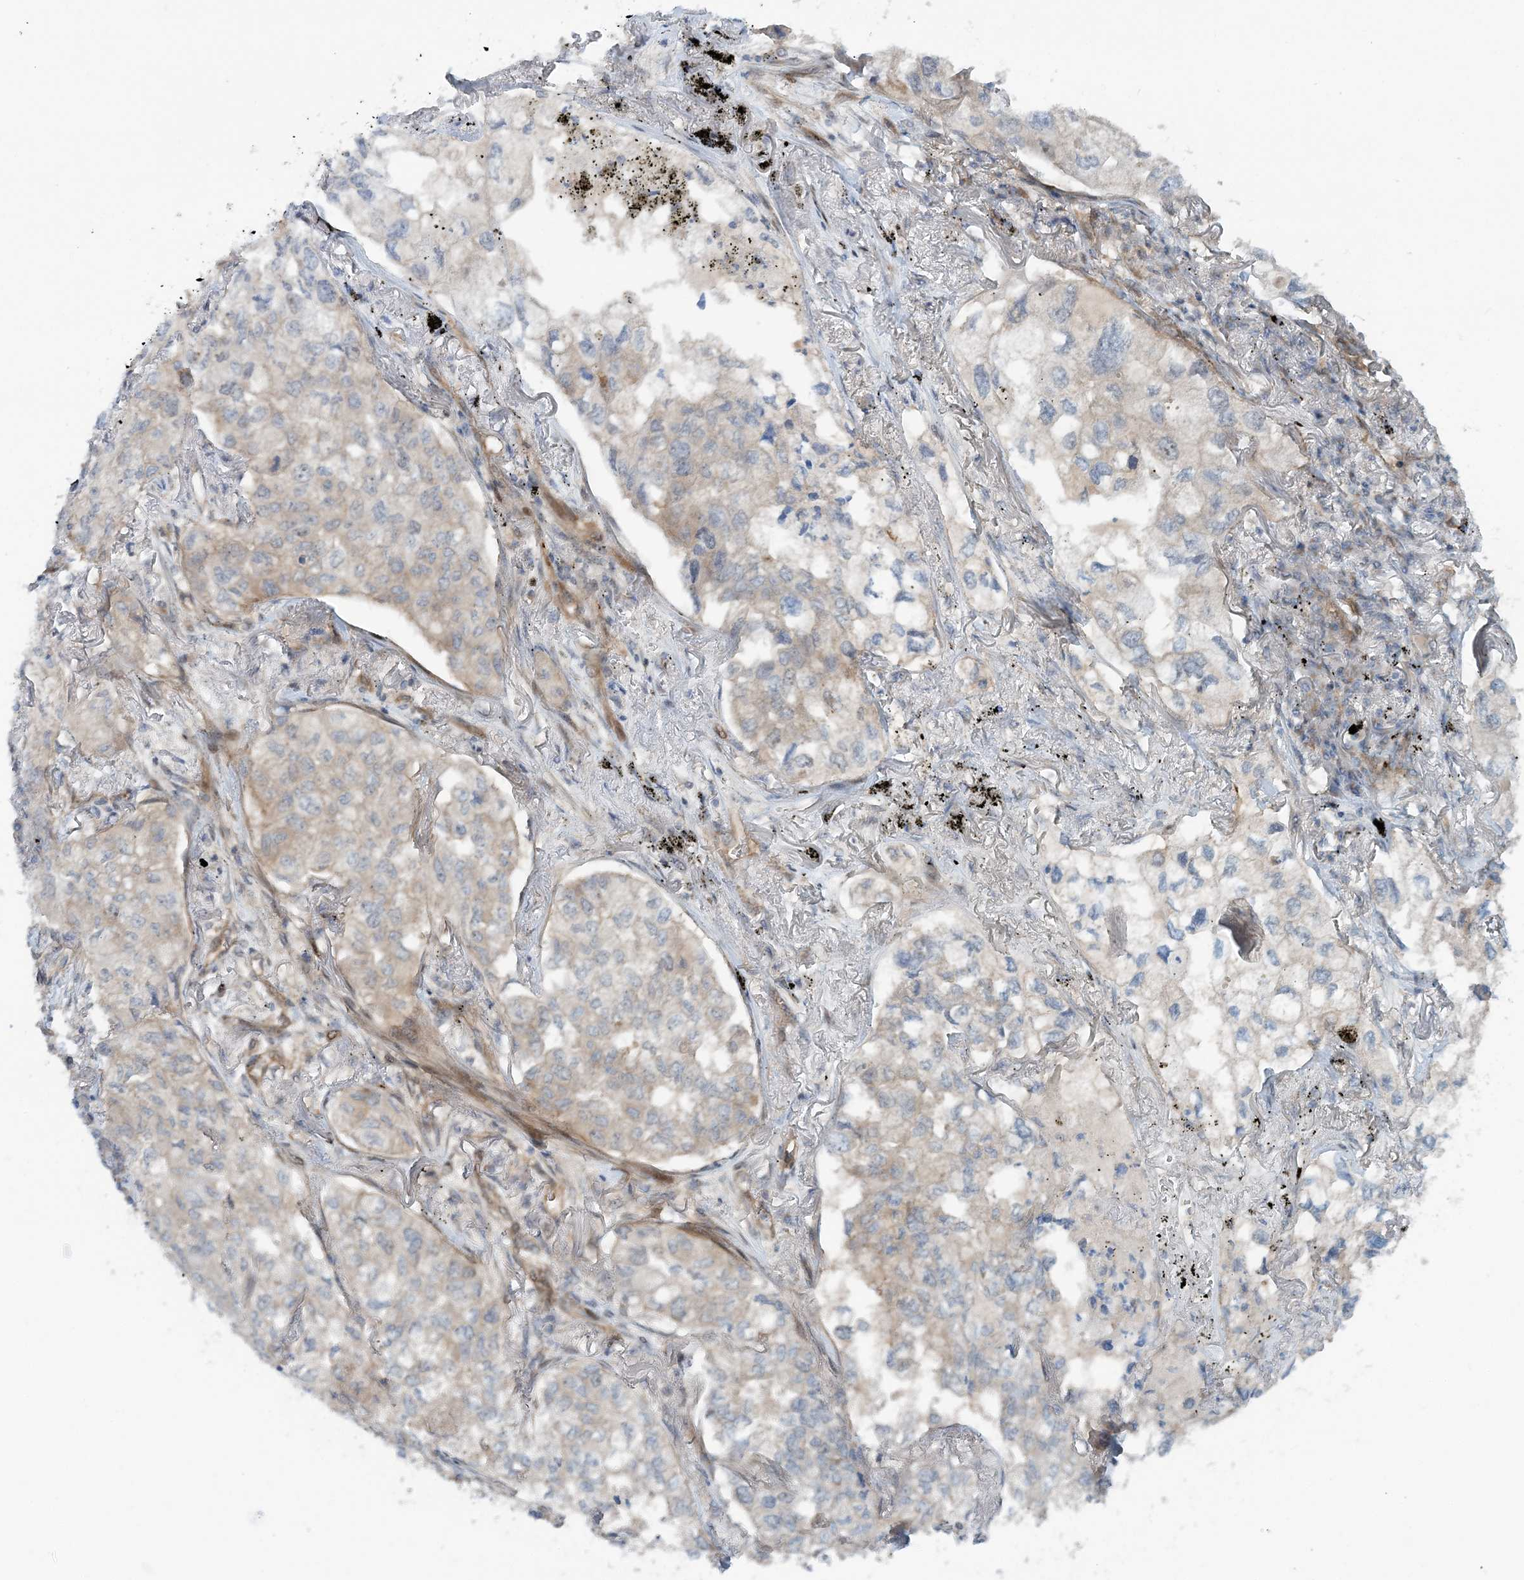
{"staining": {"intensity": "moderate", "quantity": "25%-75%", "location": "cytoplasmic/membranous"}, "tissue": "lung cancer", "cell_type": "Tumor cells", "image_type": "cancer", "snomed": [{"axis": "morphology", "description": "Adenocarcinoma, NOS"}, {"axis": "topography", "description": "Lung"}], "caption": "There is medium levels of moderate cytoplasmic/membranous staining in tumor cells of lung adenocarcinoma, as demonstrated by immunohistochemical staining (brown color).", "gene": "GEMIN5", "patient": {"sex": "male", "age": 65}}